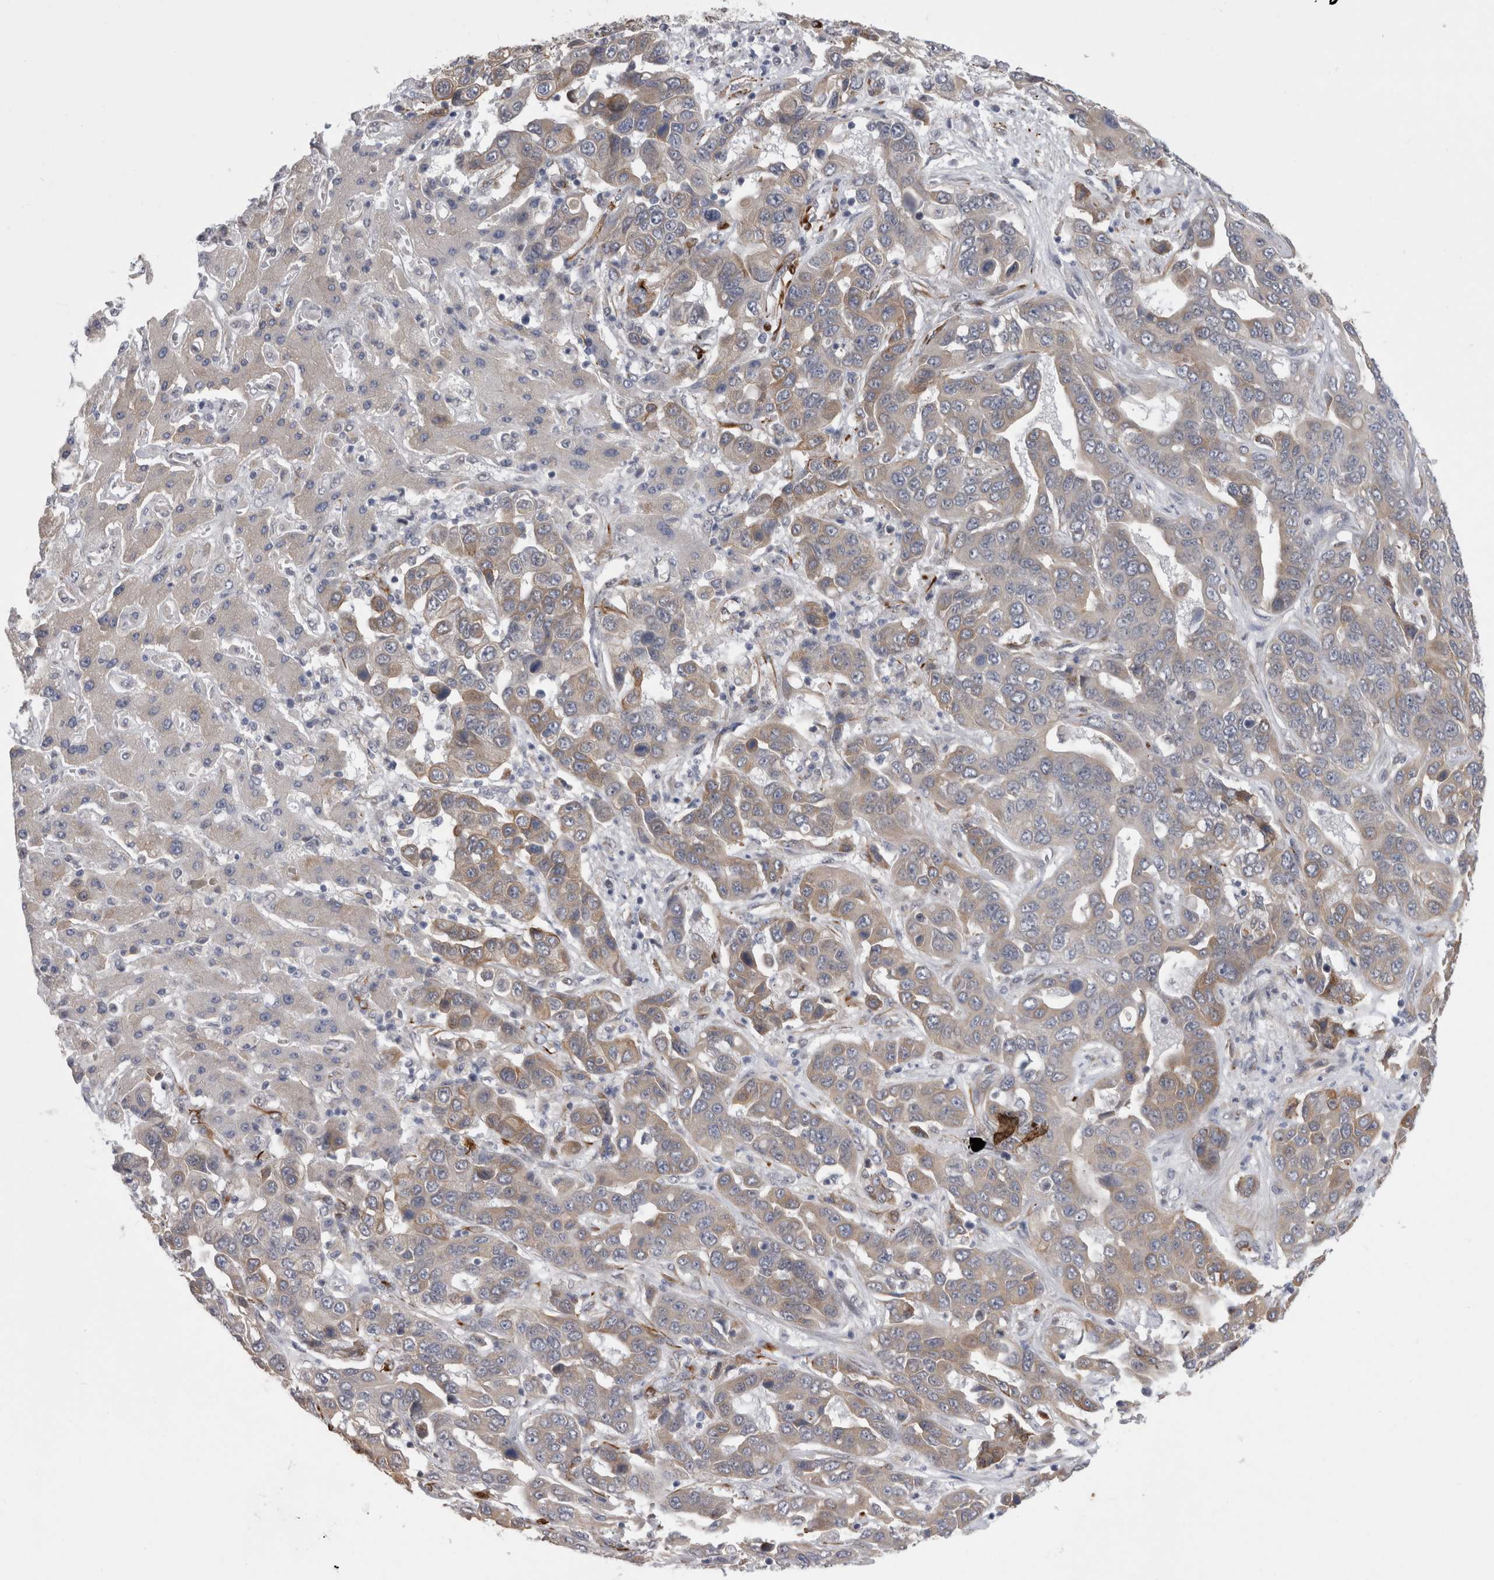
{"staining": {"intensity": "weak", "quantity": "25%-75%", "location": "cytoplasmic/membranous"}, "tissue": "liver cancer", "cell_type": "Tumor cells", "image_type": "cancer", "snomed": [{"axis": "morphology", "description": "Cholangiocarcinoma"}, {"axis": "topography", "description": "Liver"}], "caption": "This photomicrograph displays IHC staining of liver cancer, with low weak cytoplasmic/membranous positivity in approximately 25%-75% of tumor cells.", "gene": "FAM83H", "patient": {"sex": "female", "age": 52}}